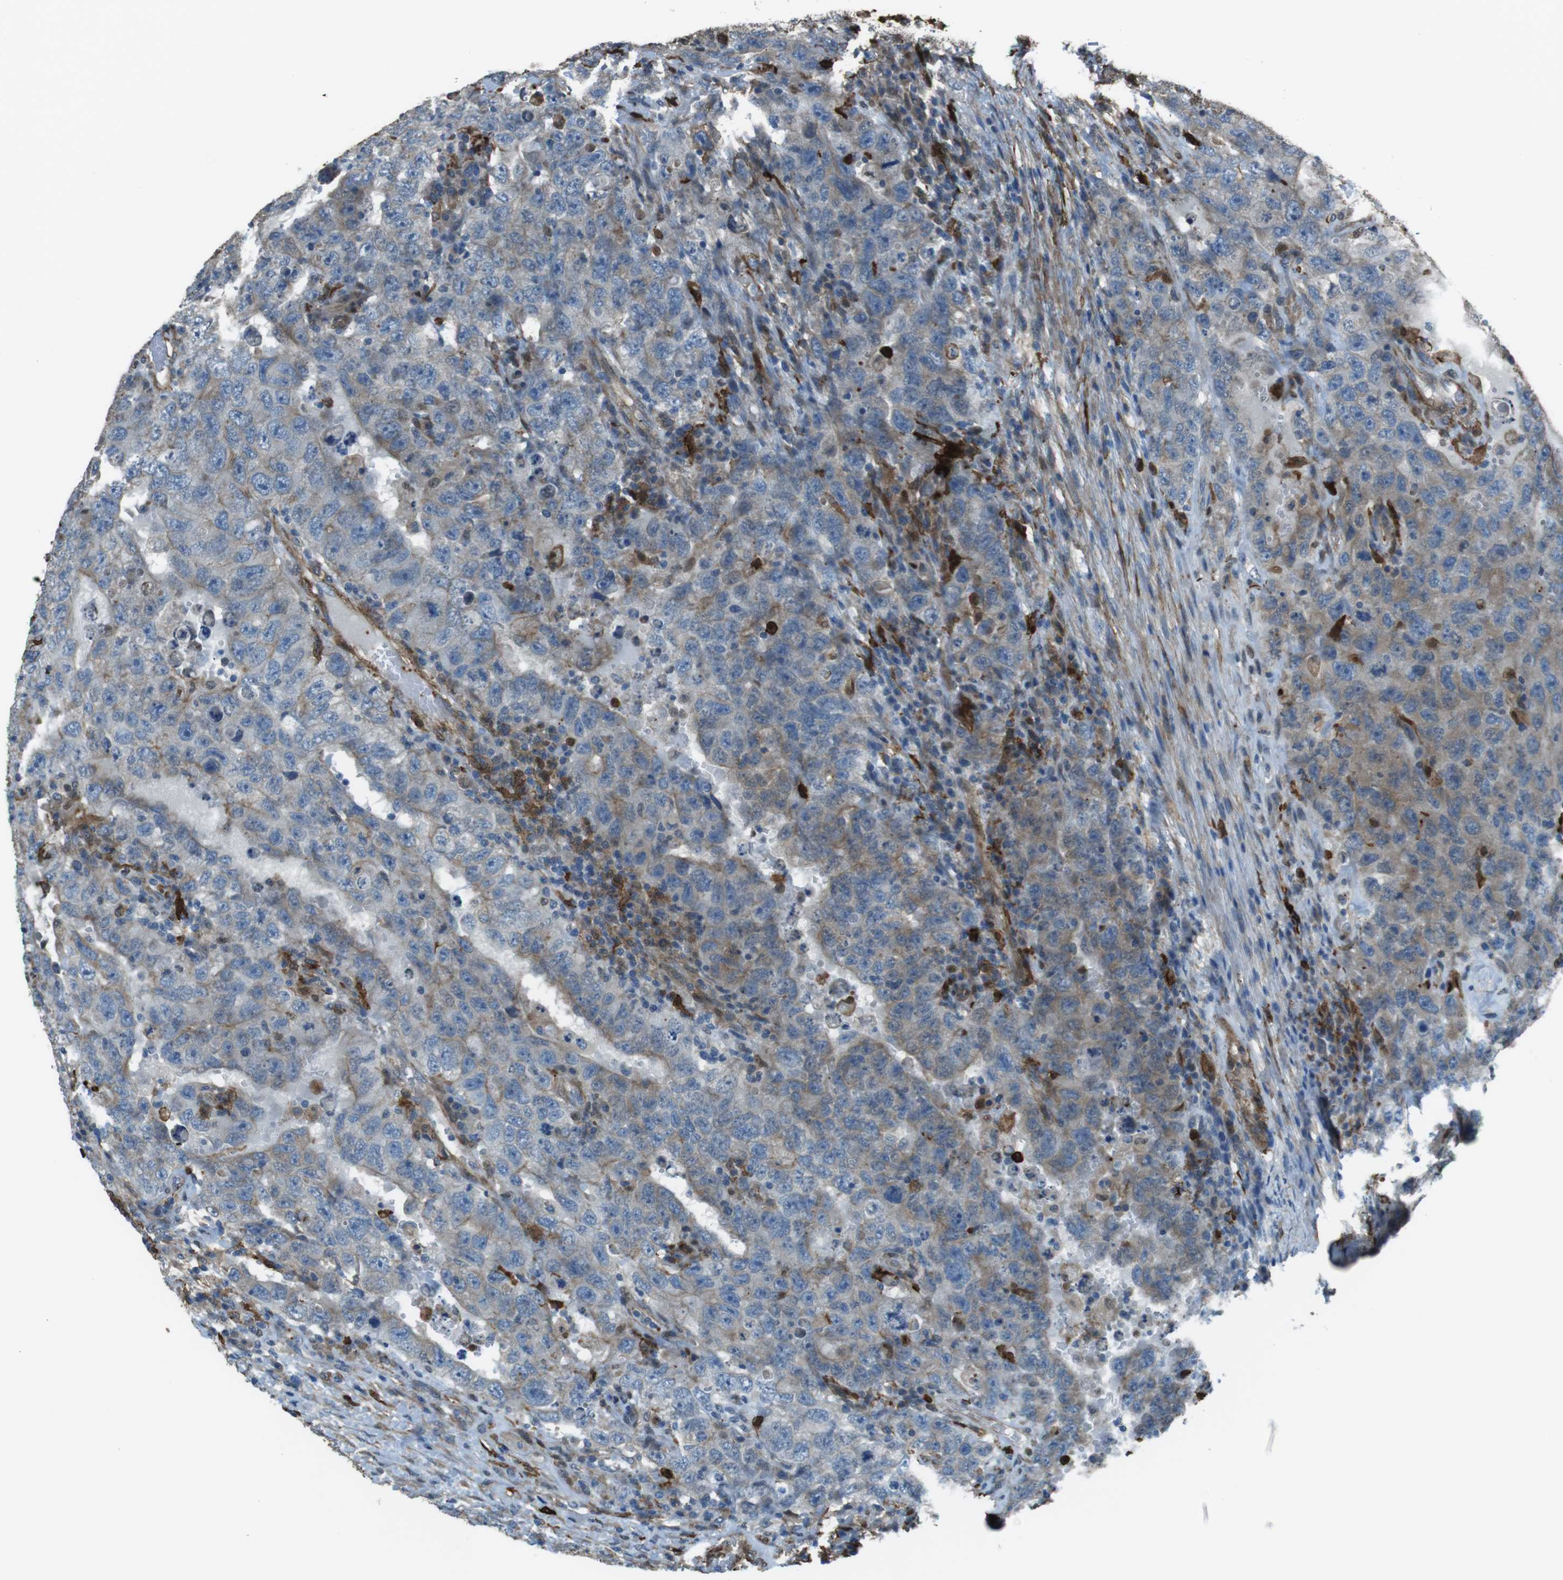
{"staining": {"intensity": "moderate", "quantity": "25%-75%", "location": "cytoplasmic/membranous"}, "tissue": "testis cancer", "cell_type": "Tumor cells", "image_type": "cancer", "snomed": [{"axis": "morphology", "description": "Carcinoma, Embryonal, NOS"}, {"axis": "topography", "description": "Testis"}], "caption": "High-magnification brightfield microscopy of testis embryonal carcinoma stained with DAB (3,3'-diaminobenzidine) (brown) and counterstained with hematoxylin (blue). tumor cells exhibit moderate cytoplasmic/membranous positivity is seen in about25%-75% of cells.", "gene": "SFT2D1", "patient": {"sex": "male", "age": 26}}